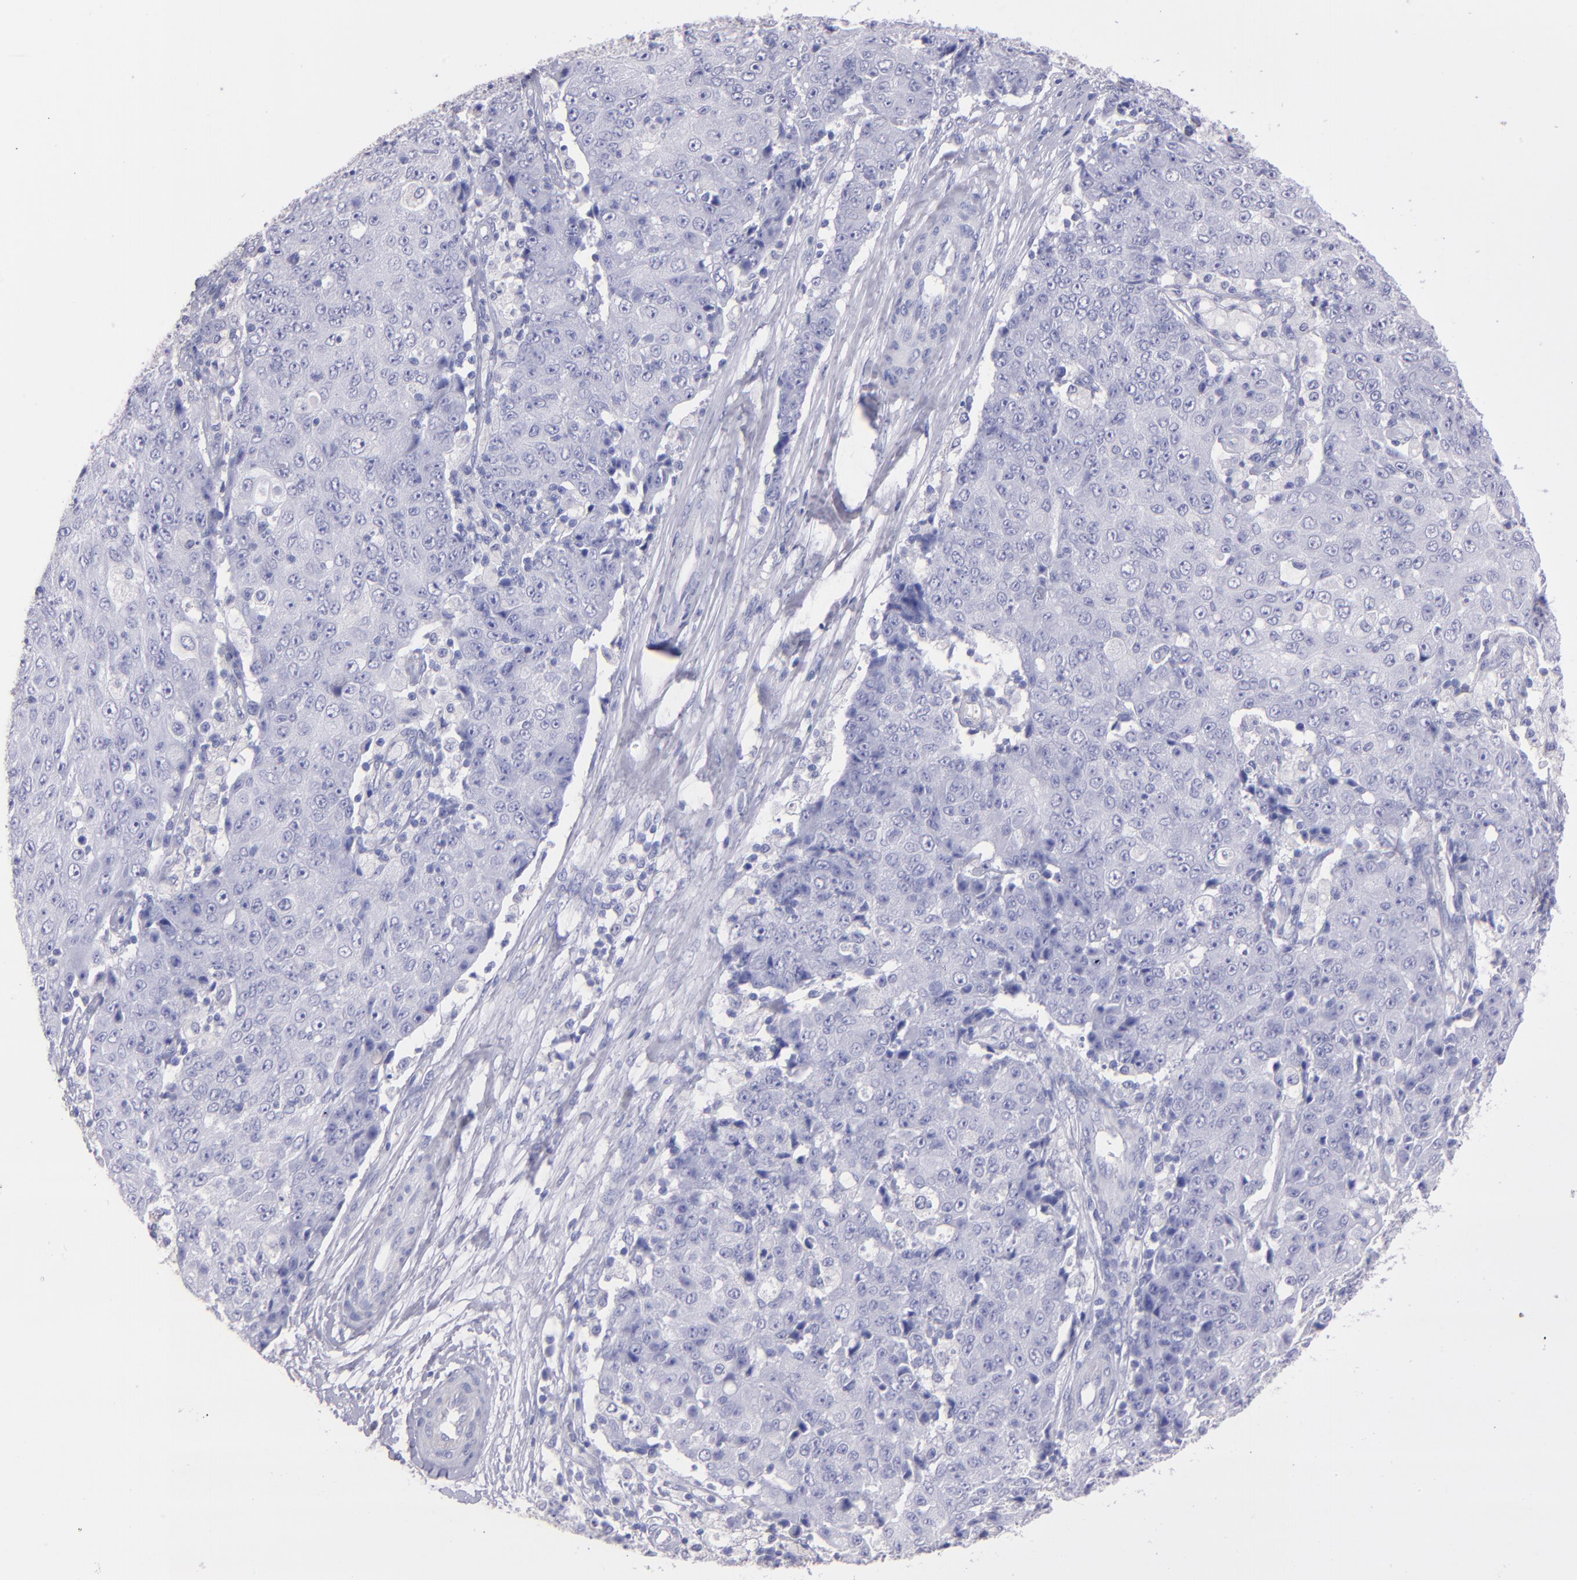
{"staining": {"intensity": "negative", "quantity": "none", "location": "none"}, "tissue": "ovarian cancer", "cell_type": "Tumor cells", "image_type": "cancer", "snomed": [{"axis": "morphology", "description": "Carcinoma, endometroid"}, {"axis": "topography", "description": "Ovary"}], "caption": "This is an immunohistochemistry (IHC) image of ovarian endometroid carcinoma. There is no expression in tumor cells.", "gene": "TG", "patient": {"sex": "female", "age": 42}}